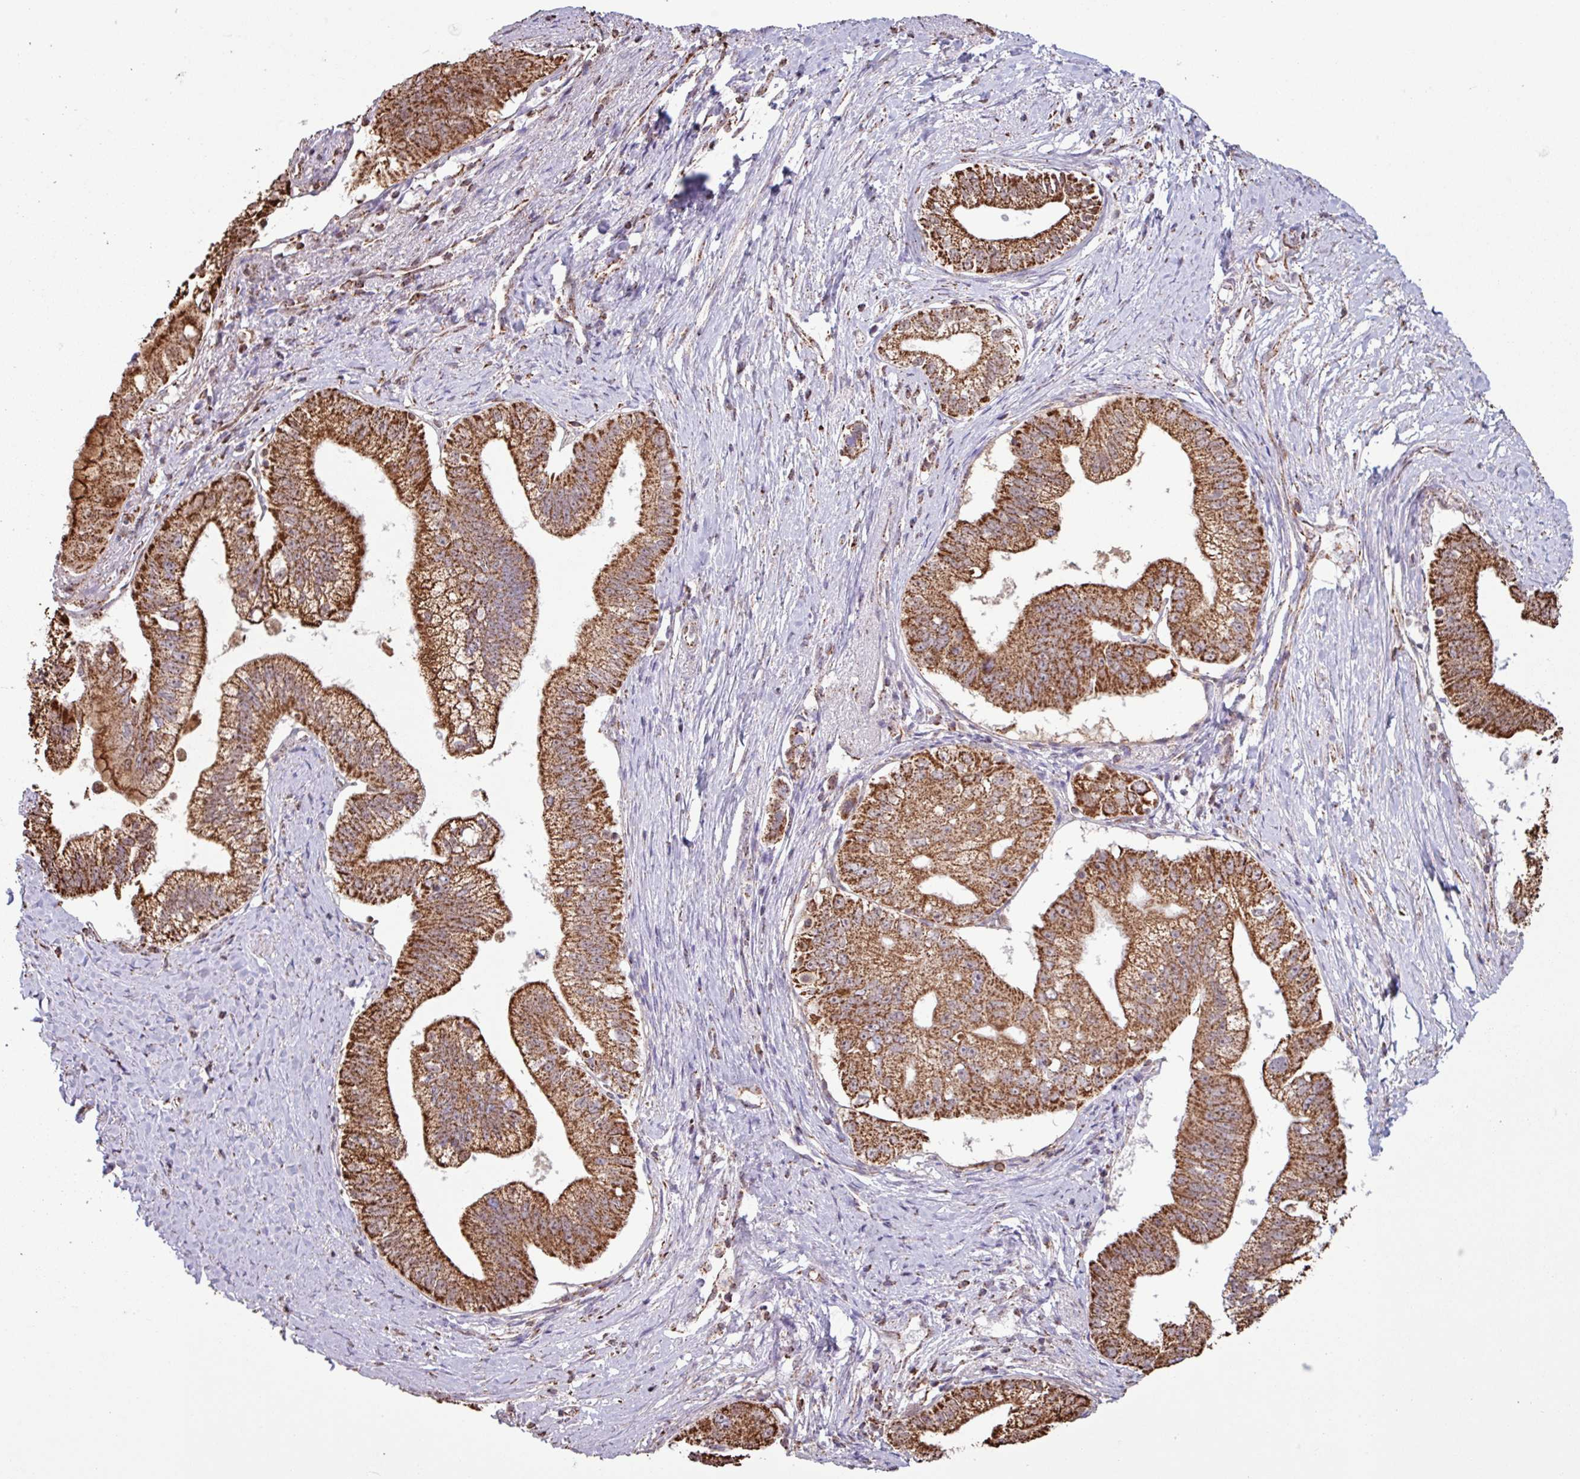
{"staining": {"intensity": "strong", "quantity": ">75%", "location": "cytoplasmic/membranous"}, "tissue": "pancreatic cancer", "cell_type": "Tumor cells", "image_type": "cancer", "snomed": [{"axis": "morphology", "description": "Adenocarcinoma, NOS"}, {"axis": "topography", "description": "Pancreas"}], "caption": "Tumor cells show high levels of strong cytoplasmic/membranous positivity in about >75% of cells in adenocarcinoma (pancreatic). Using DAB (3,3'-diaminobenzidine) (brown) and hematoxylin (blue) stains, captured at high magnification using brightfield microscopy.", "gene": "ALG8", "patient": {"sex": "male", "age": 70}}